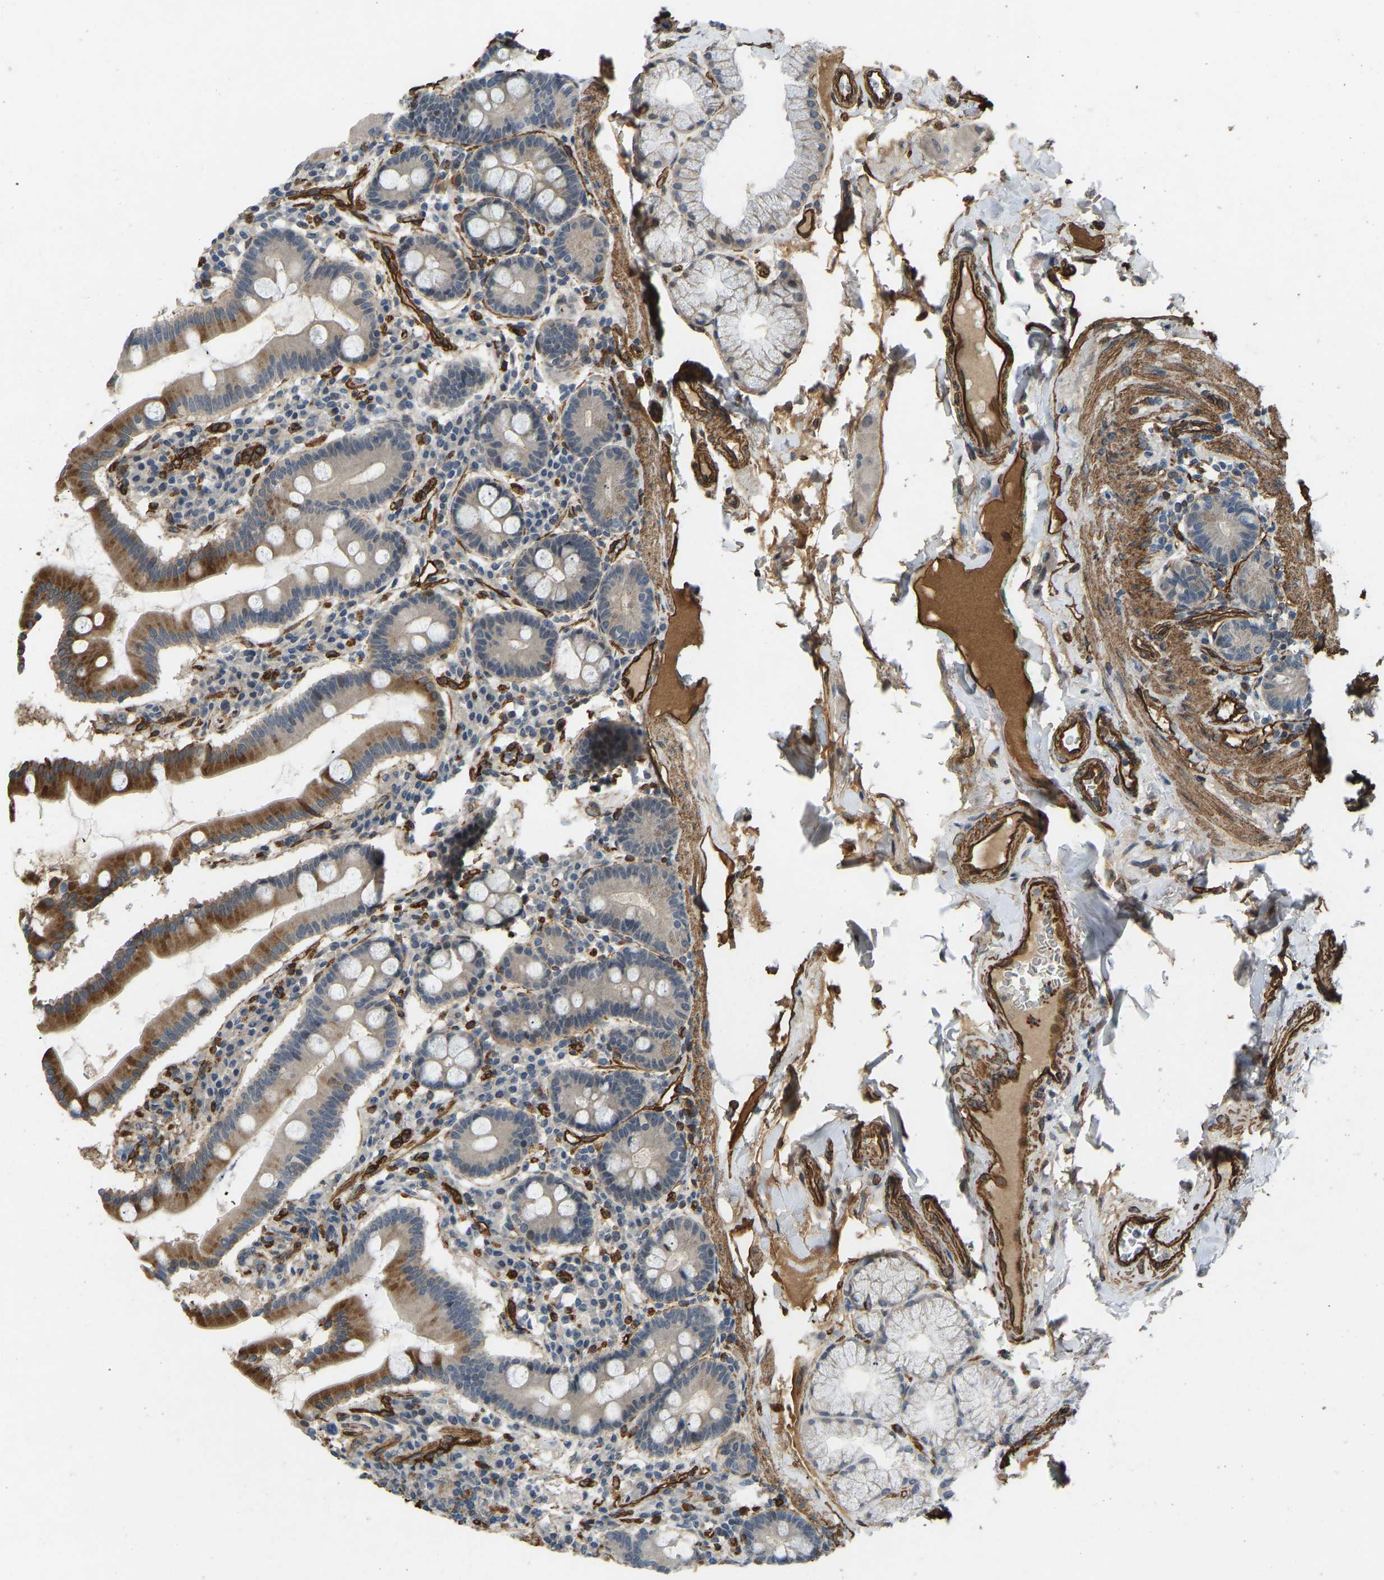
{"staining": {"intensity": "moderate", "quantity": ">75%", "location": "cytoplasmic/membranous"}, "tissue": "duodenum", "cell_type": "Glandular cells", "image_type": "normal", "snomed": [{"axis": "morphology", "description": "Normal tissue, NOS"}, {"axis": "topography", "description": "Duodenum"}], "caption": "This histopathology image reveals benign duodenum stained with immunohistochemistry to label a protein in brown. The cytoplasmic/membranous of glandular cells show moderate positivity for the protein. Nuclei are counter-stained blue.", "gene": "NMB", "patient": {"sex": "male", "age": 50}}